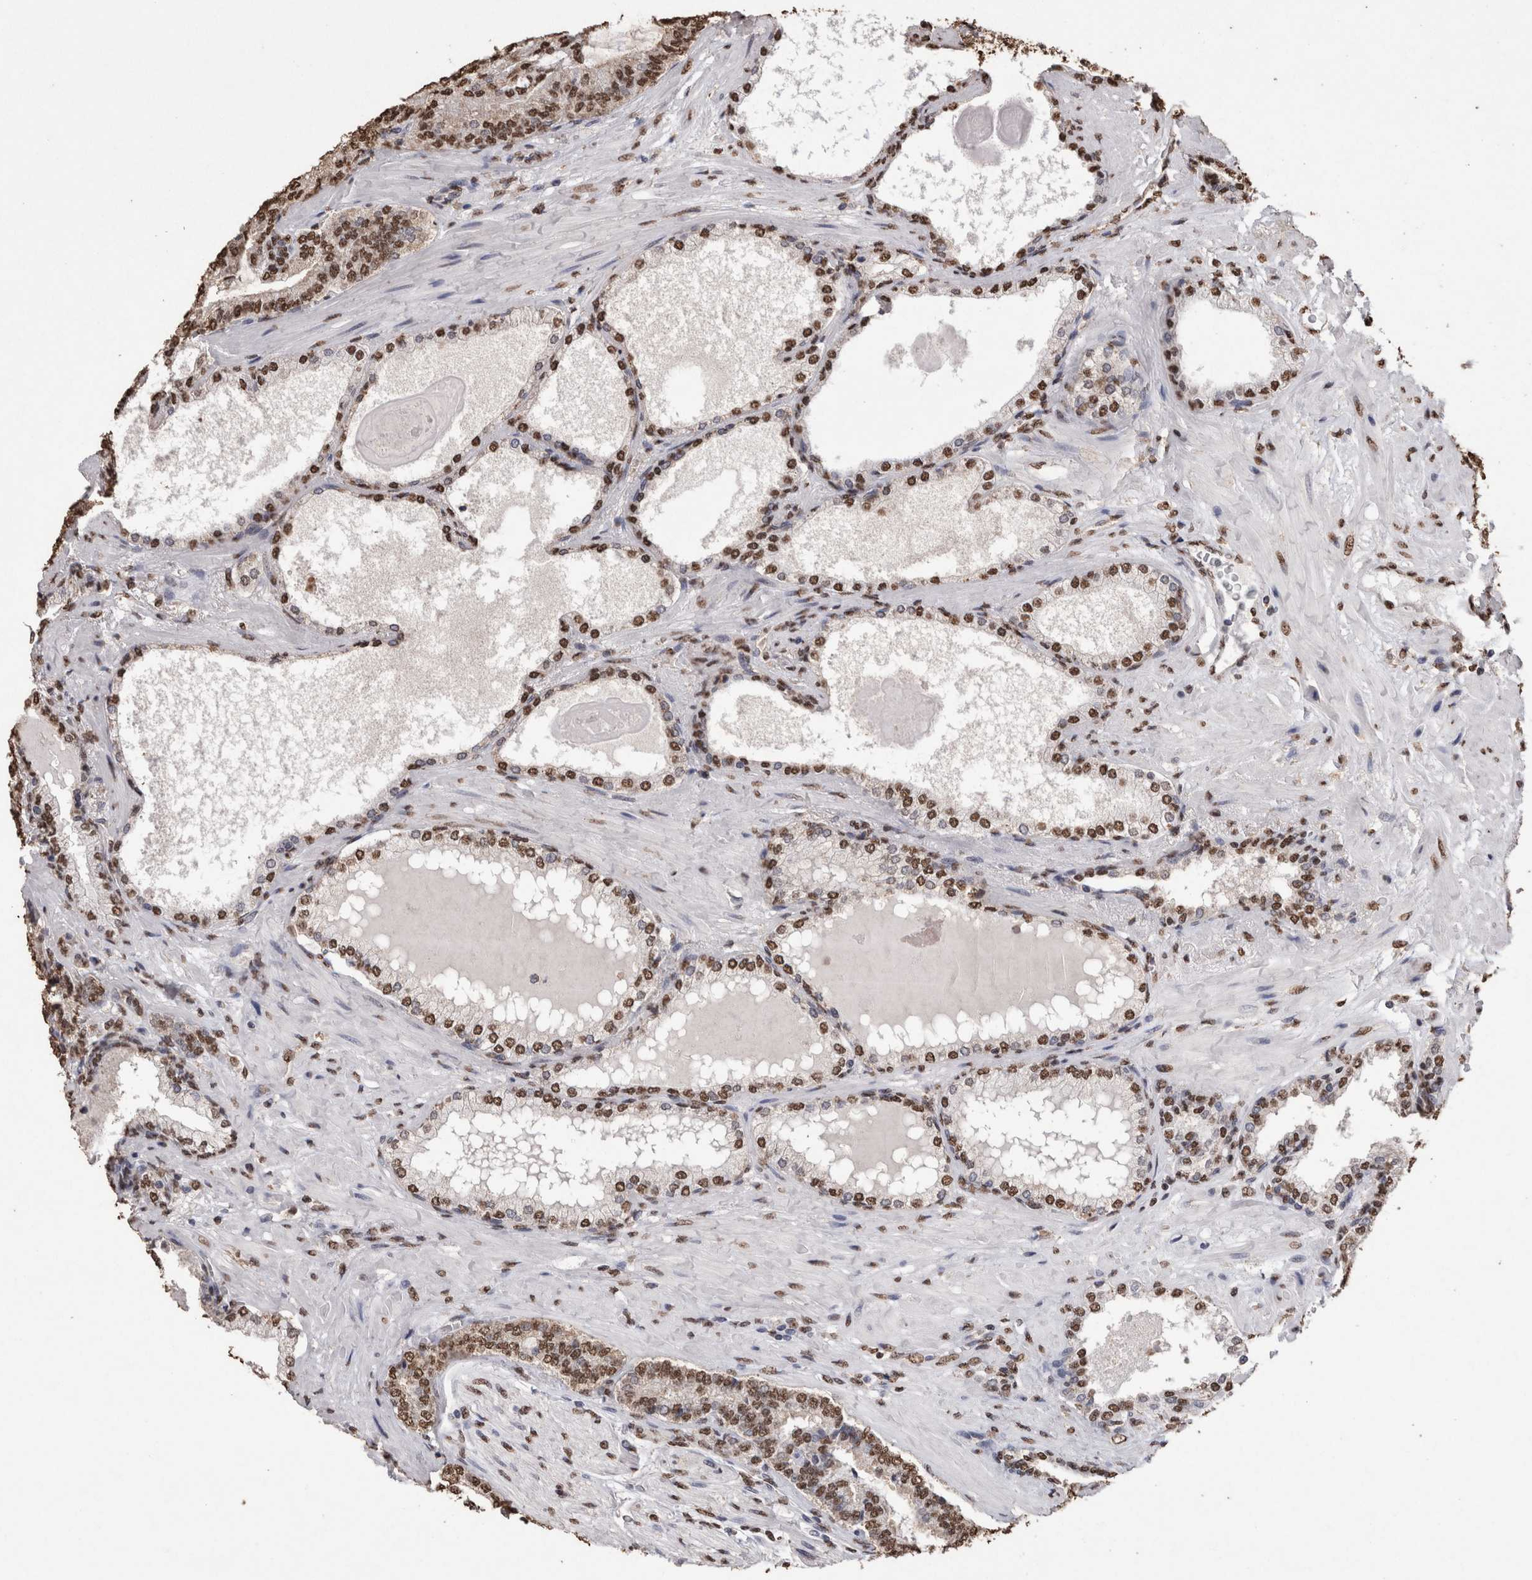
{"staining": {"intensity": "moderate", "quantity": ">75%", "location": "nuclear"}, "tissue": "prostate cancer", "cell_type": "Tumor cells", "image_type": "cancer", "snomed": [{"axis": "morphology", "description": "Adenocarcinoma, High grade"}, {"axis": "topography", "description": "Prostate"}], "caption": "Protein expression analysis of human high-grade adenocarcinoma (prostate) reveals moderate nuclear expression in approximately >75% of tumor cells.", "gene": "NTHL1", "patient": {"sex": "male", "age": 61}}